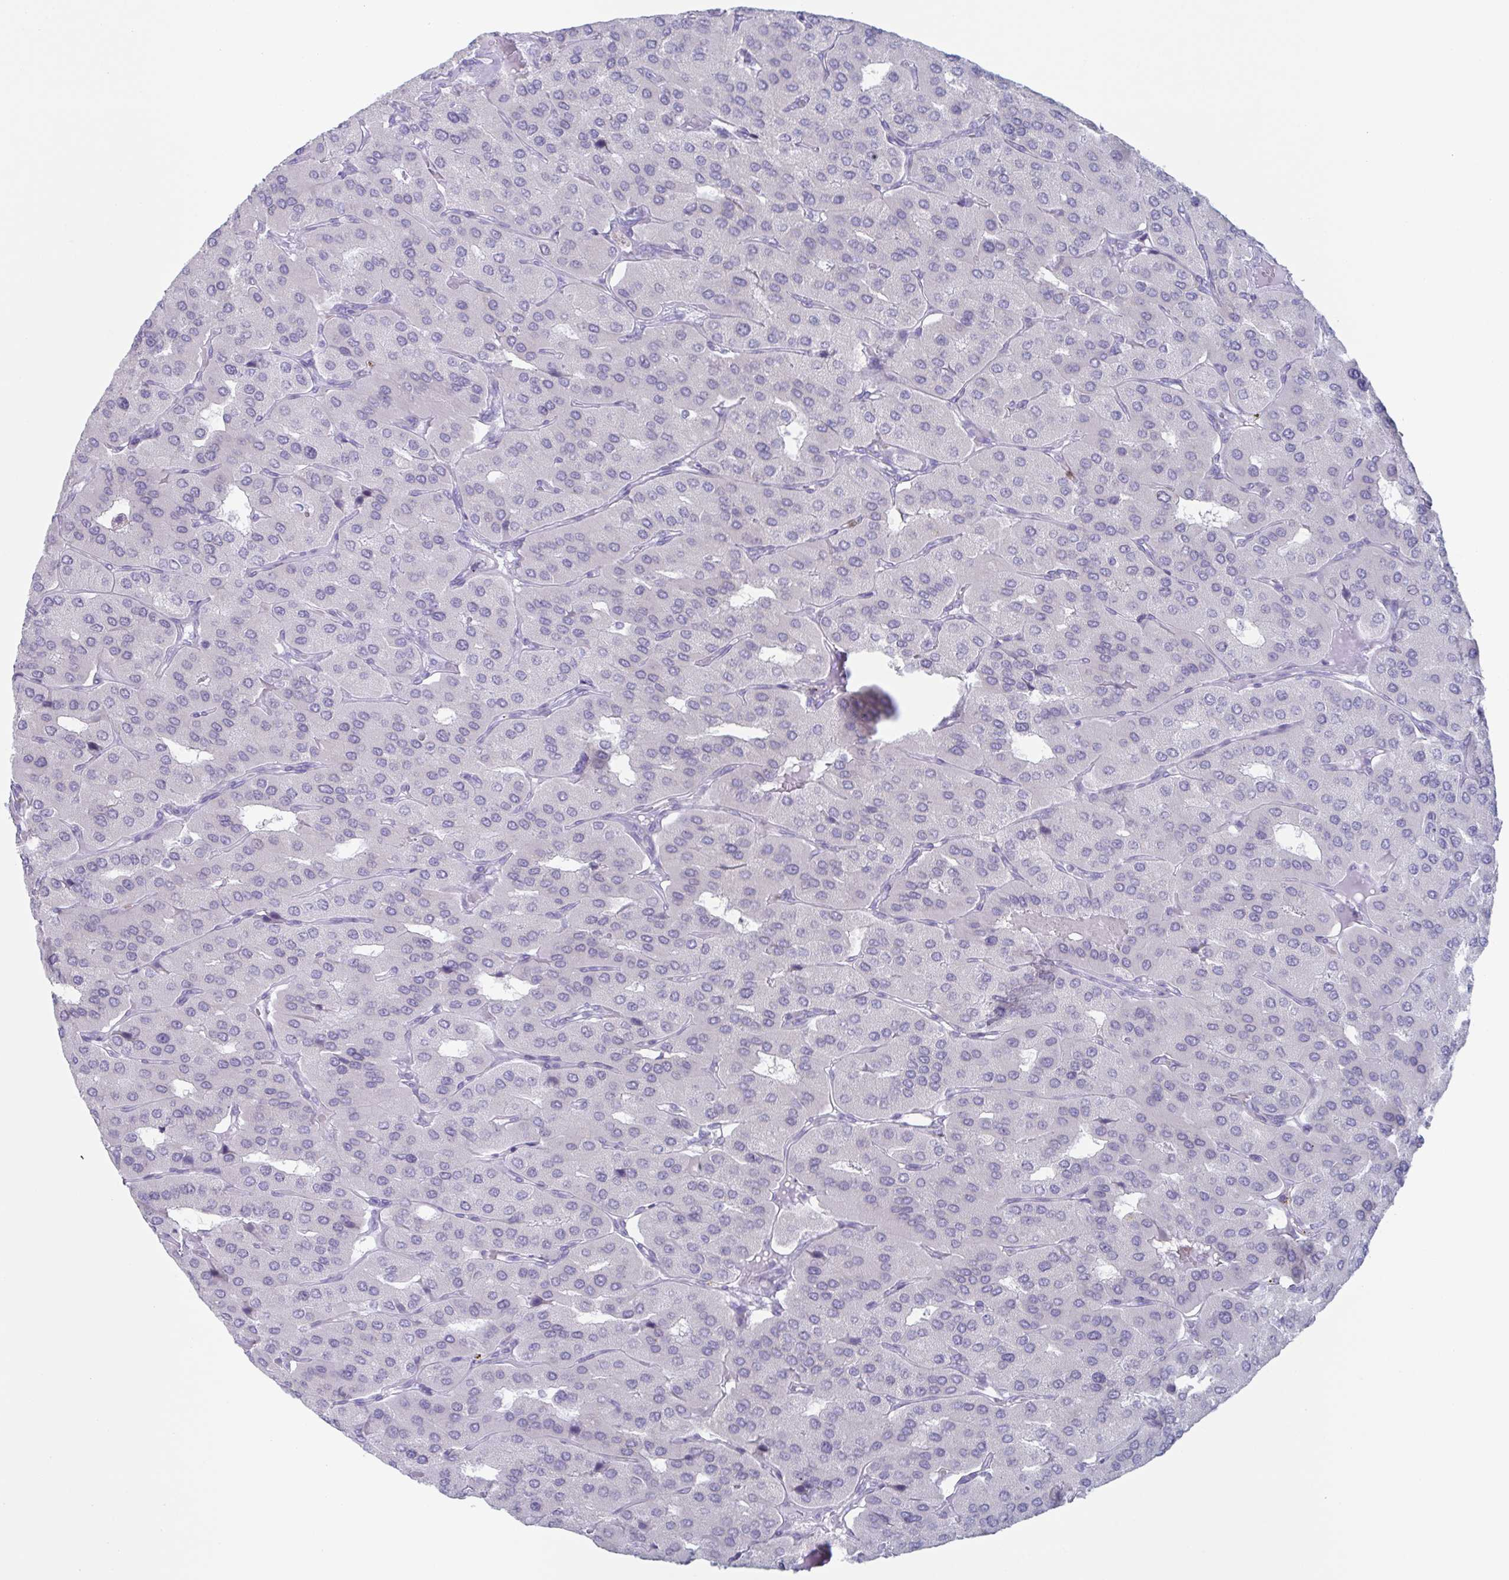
{"staining": {"intensity": "negative", "quantity": "none", "location": "none"}, "tissue": "parathyroid gland", "cell_type": "Glandular cells", "image_type": "normal", "snomed": [{"axis": "morphology", "description": "Normal tissue, NOS"}, {"axis": "morphology", "description": "Adenoma, NOS"}, {"axis": "topography", "description": "Parathyroid gland"}], "caption": "A high-resolution micrograph shows immunohistochemistry (IHC) staining of normal parathyroid gland, which exhibits no significant positivity in glandular cells.", "gene": "CYP4F11", "patient": {"sex": "female", "age": 86}}